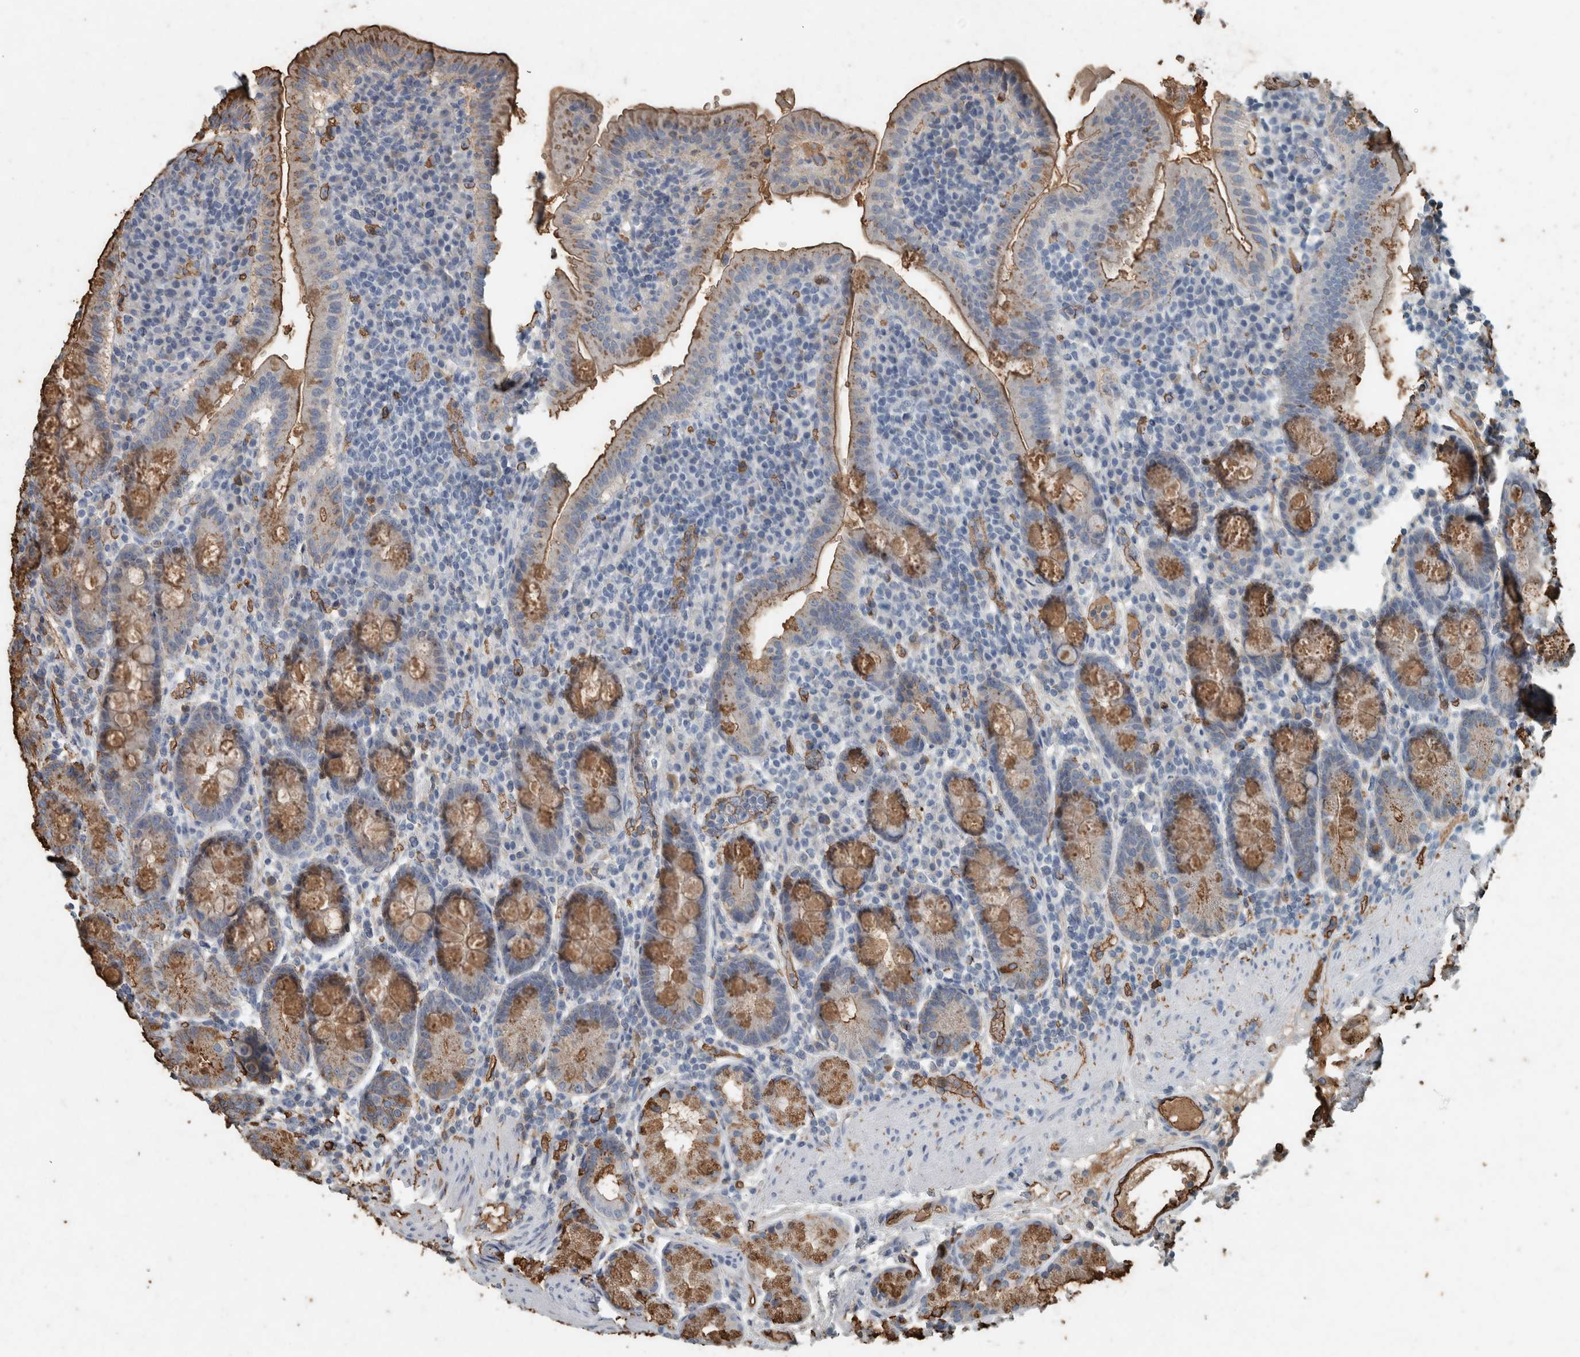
{"staining": {"intensity": "moderate", "quantity": ">75%", "location": "cytoplasmic/membranous"}, "tissue": "duodenum", "cell_type": "Glandular cells", "image_type": "normal", "snomed": [{"axis": "morphology", "description": "Normal tissue, NOS"}, {"axis": "morphology", "description": "Adenocarcinoma, NOS"}, {"axis": "topography", "description": "Pancreas"}, {"axis": "topography", "description": "Duodenum"}], "caption": "Glandular cells reveal moderate cytoplasmic/membranous expression in about >75% of cells in benign duodenum. The staining was performed using DAB (3,3'-diaminobenzidine), with brown indicating positive protein expression. Nuclei are stained blue with hematoxylin.", "gene": "LBP", "patient": {"sex": "male", "age": 50}}